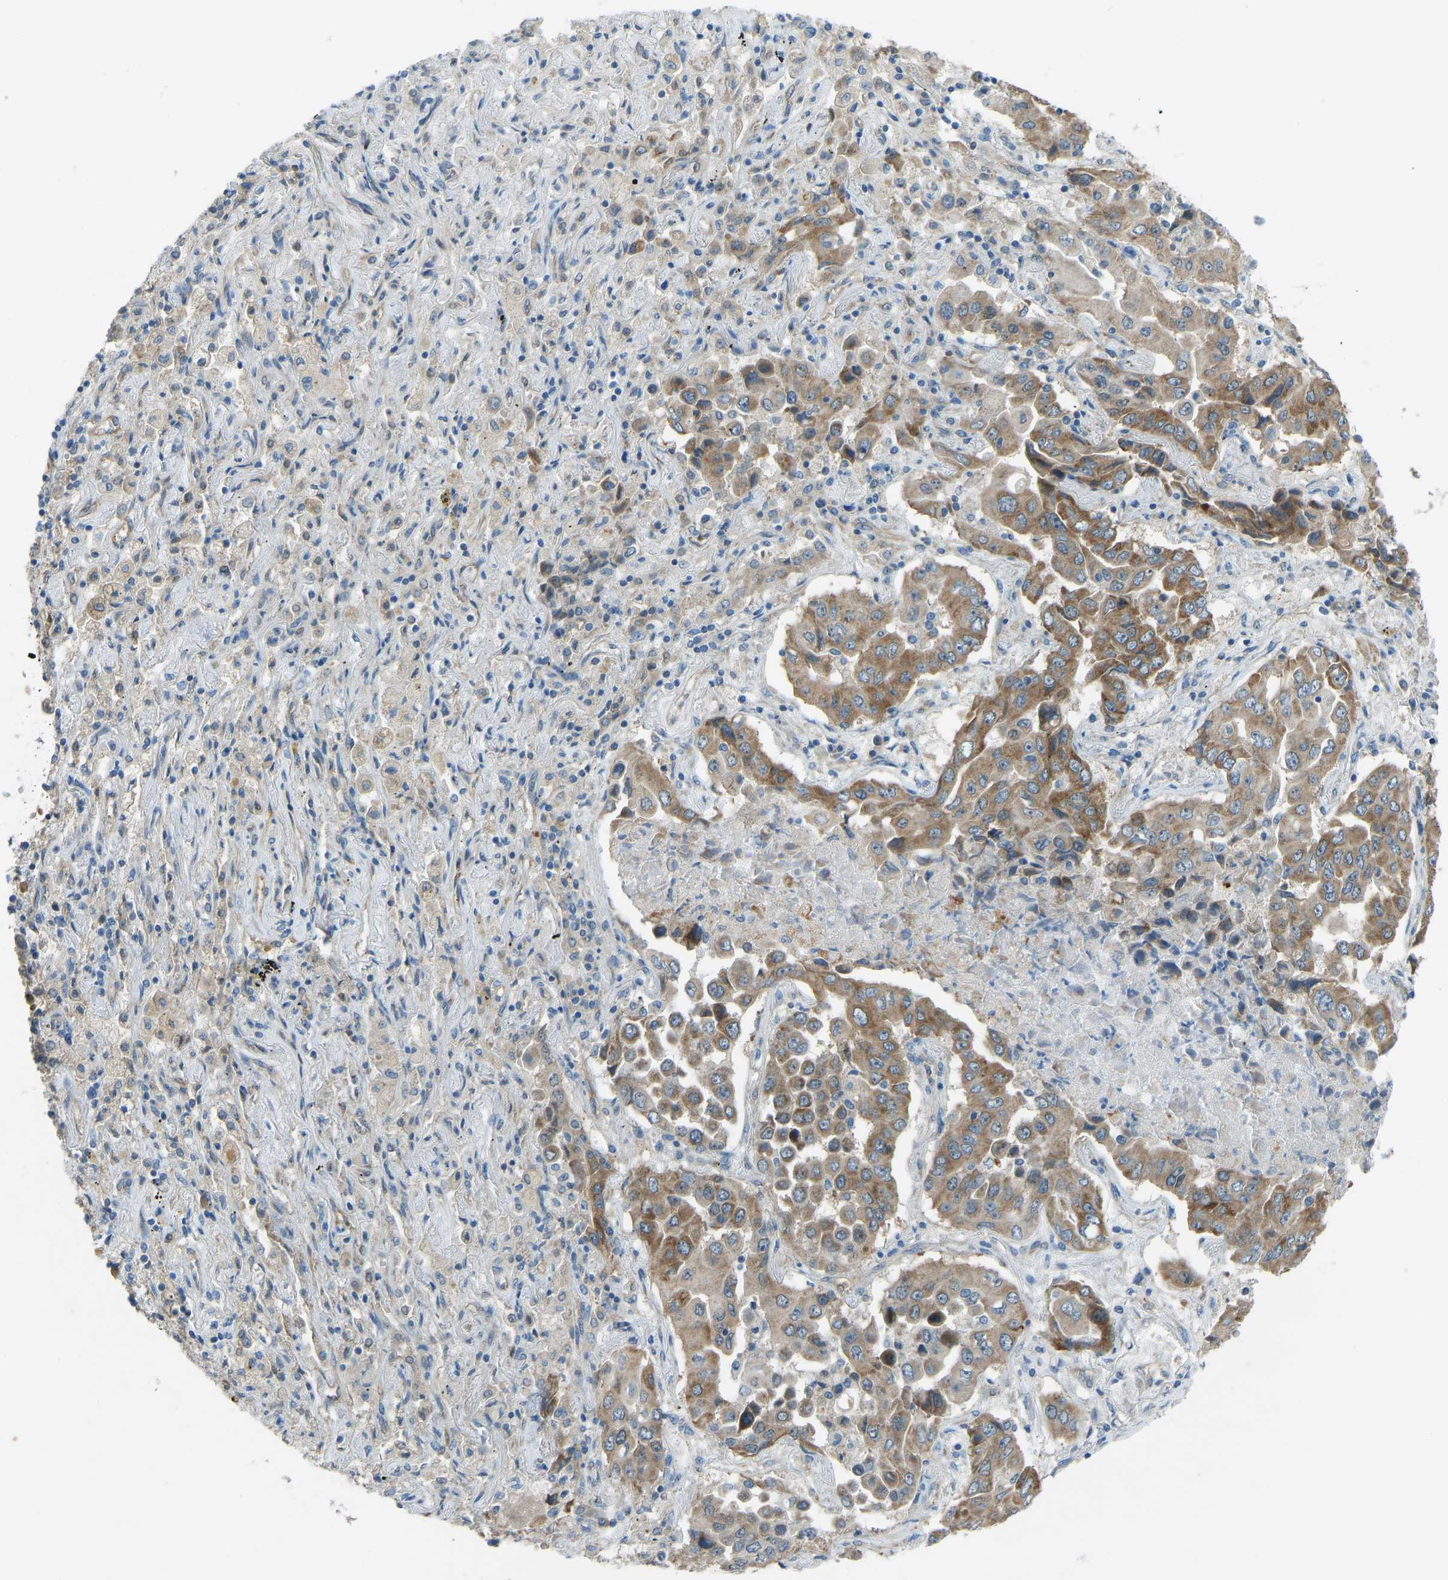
{"staining": {"intensity": "strong", "quantity": ">75%", "location": "cytoplasmic/membranous"}, "tissue": "lung cancer", "cell_type": "Tumor cells", "image_type": "cancer", "snomed": [{"axis": "morphology", "description": "Adenocarcinoma, NOS"}, {"axis": "topography", "description": "Lung"}], "caption": "Lung cancer (adenocarcinoma) stained for a protein (brown) shows strong cytoplasmic/membranous positive expression in approximately >75% of tumor cells.", "gene": "STAU2", "patient": {"sex": "female", "age": 65}}